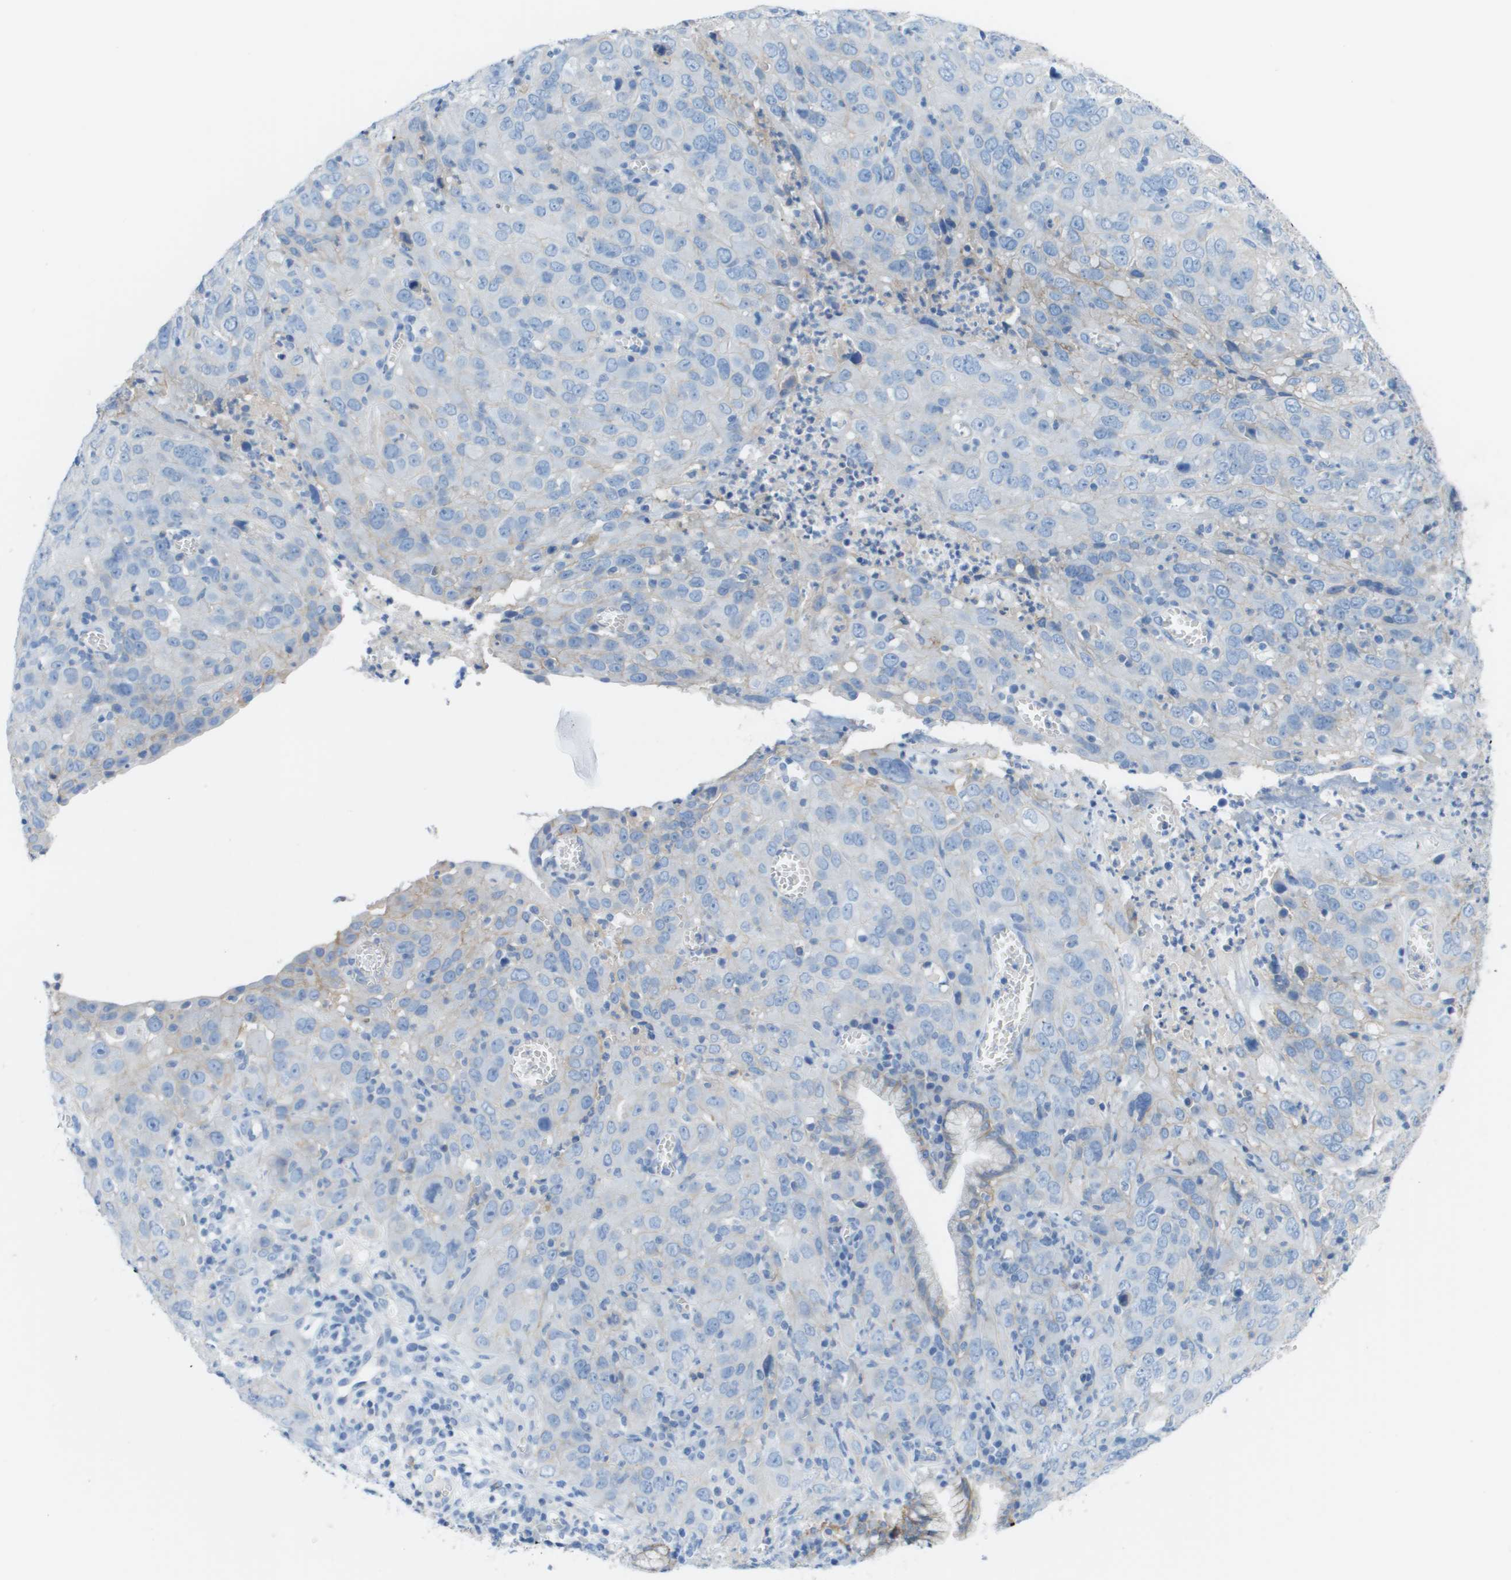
{"staining": {"intensity": "negative", "quantity": "none", "location": "none"}, "tissue": "cervical cancer", "cell_type": "Tumor cells", "image_type": "cancer", "snomed": [{"axis": "morphology", "description": "Squamous cell carcinoma, NOS"}, {"axis": "topography", "description": "Cervix"}], "caption": "Immunohistochemistry (IHC) image of neoplastic tissue: human cervical squamous cell carcinoma stained with DAB (3,3'-diaminobenzidine) exhibits no significant protein expression in tumor cells. (DAB (3,3'-diaminobenzidine) IHC visualized using brightfield microscopy, high magnification).", "gene": "CD46", "patient": {"sex": "female", "age": 32}}